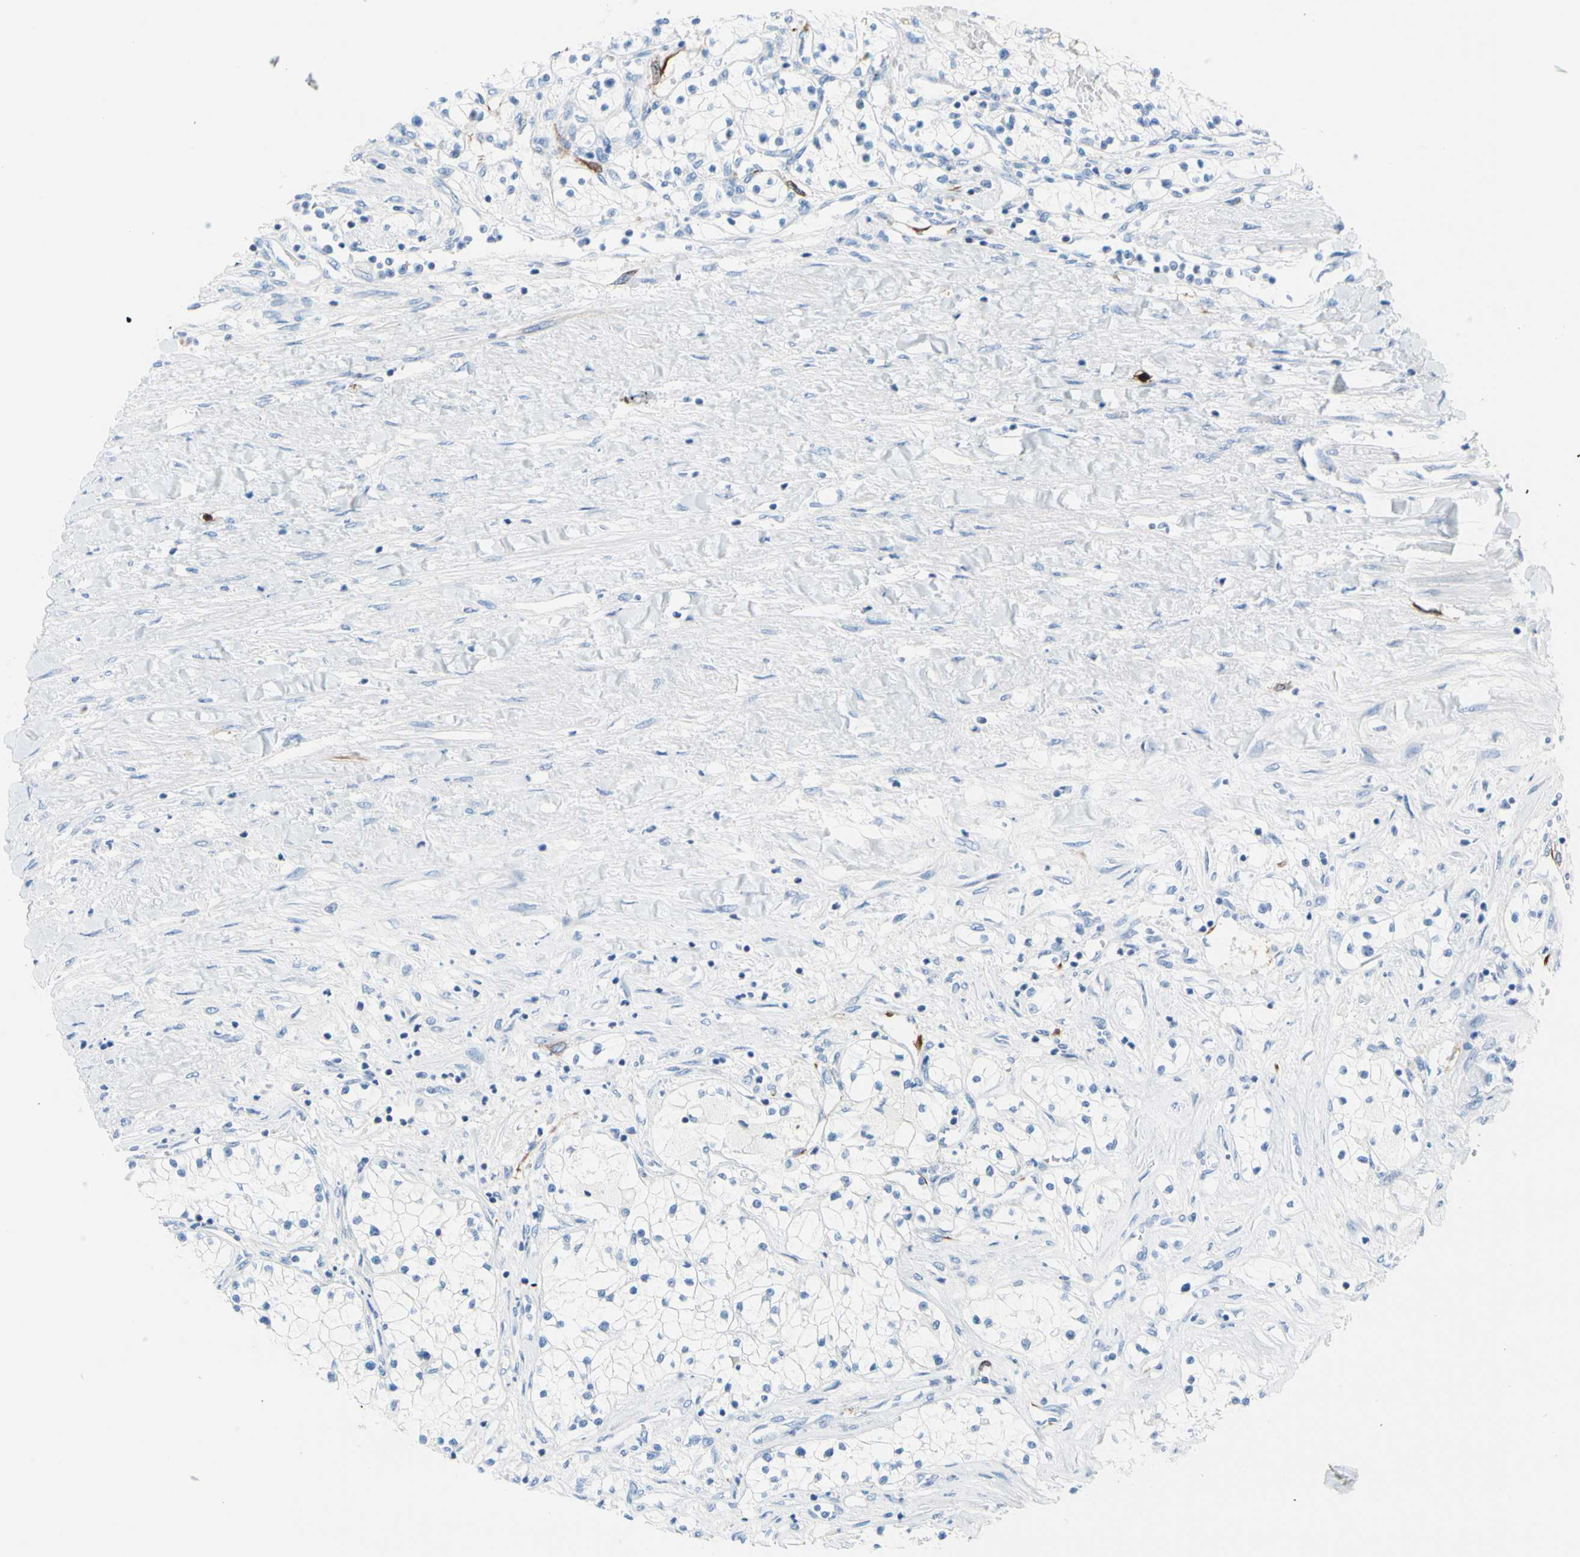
{"staining": {"intensity": "negative", "quantity": "none", "location": "none"}, "tissue": "renal cancer", "cell_type": "Tumor cells", "image_type": "cancer", "snomed": [{"axis": "morphology", "description": "Adenocarcinoma, NOS"}, {"axis": "topography", "description": "Kidney"}], "caption": "This is an IHC photomicrograph of human renal adenocarcinoma. There is no staining in tumor cells.", "gene": "TACC3", "patient": {"sex": "male", "age": 68}}